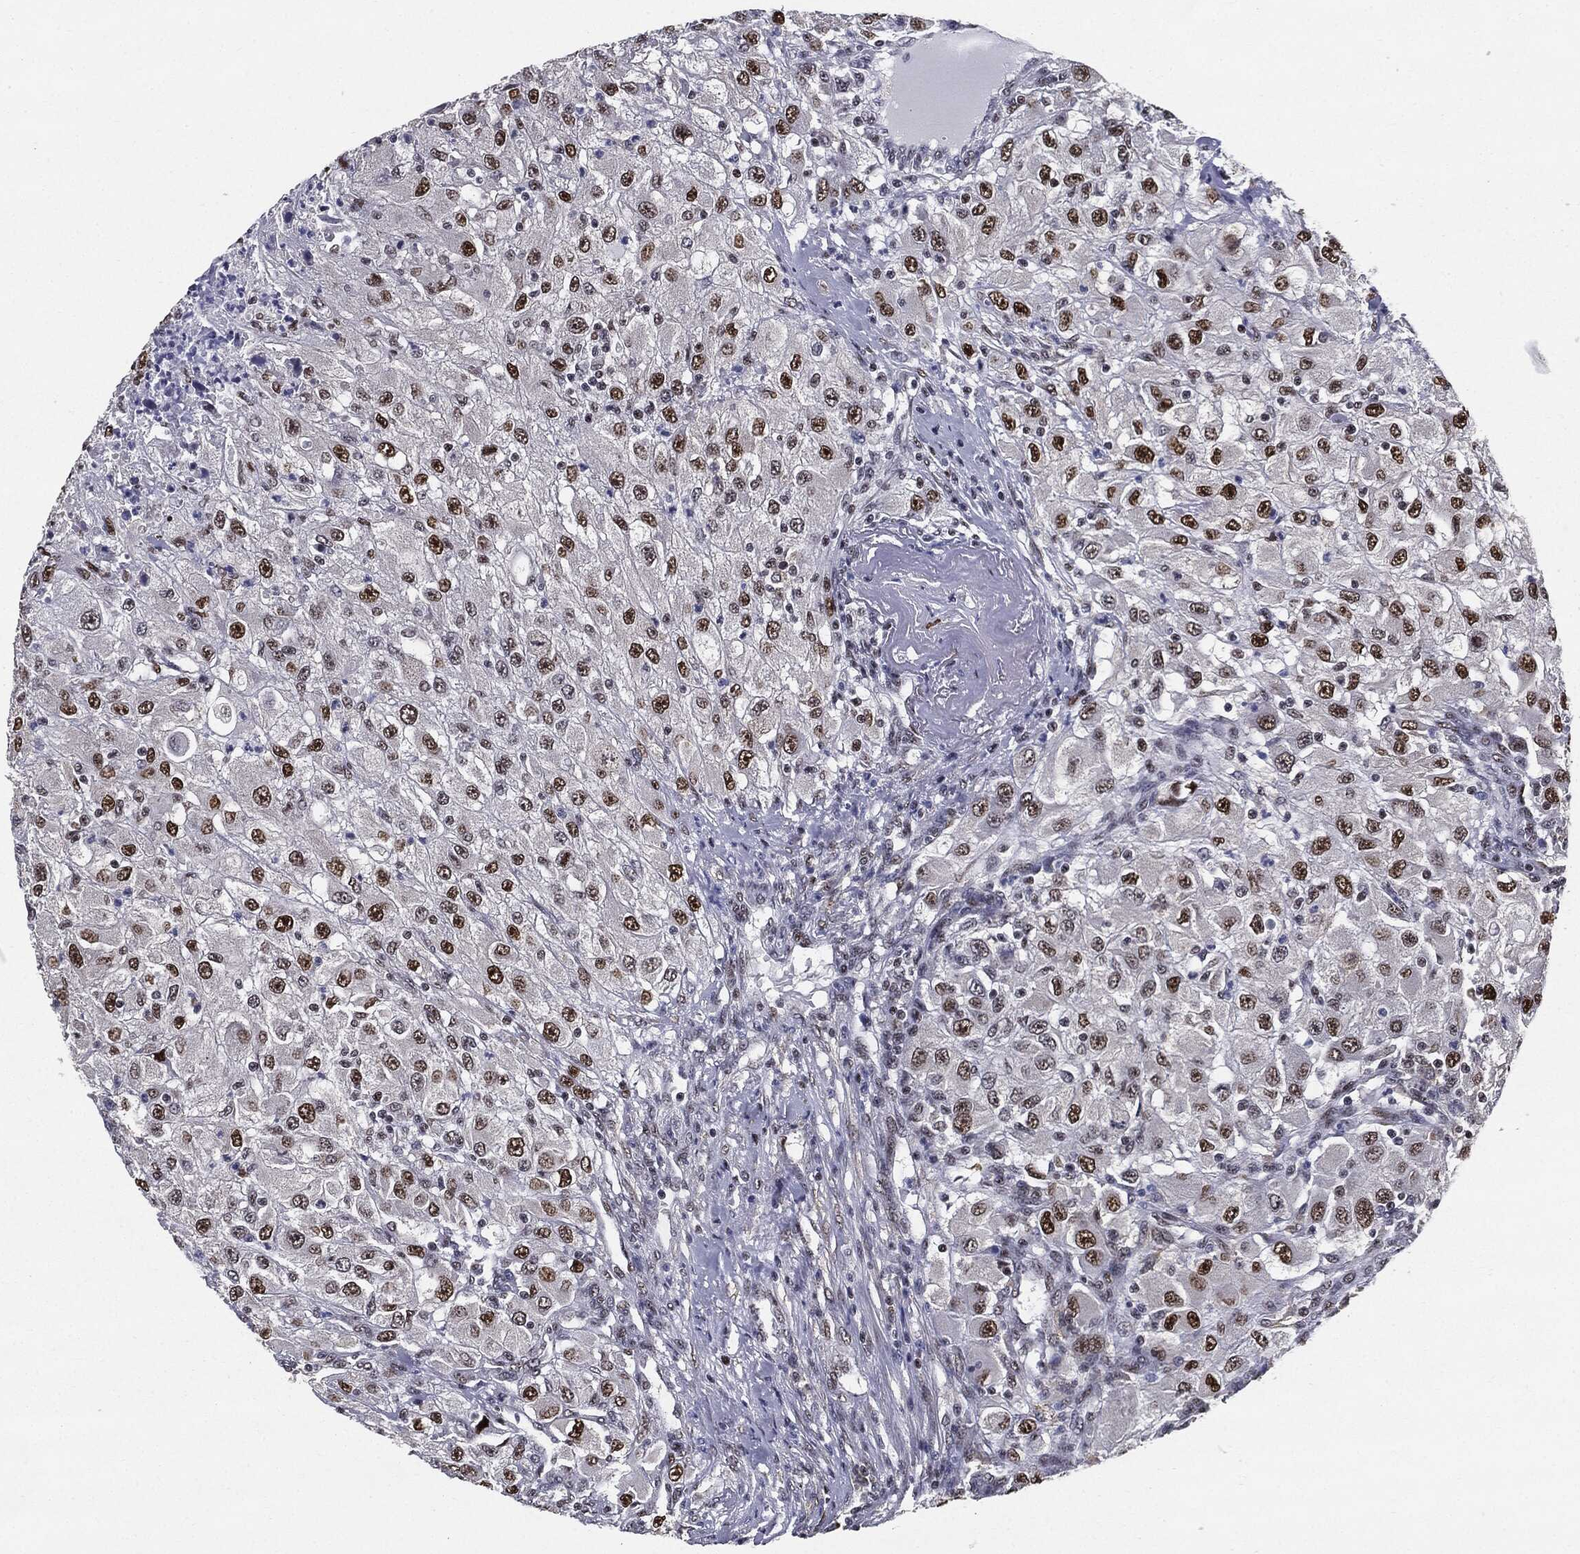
{"staining": {"intensity": "strong", "quantity": "25%-75%", "location": "nuclear"}, "tissue": "renal cancer", "cell_type": "Tumor cells", "image_type": "cancer", "snomed": [{"axis": "morphology", "description": "Adenocarcinoma, NOS"}, {"axis": "topography", "description": "Kidney"}], "caption": "High-power microscopy captured an immunohistochemistry image of renal cancer, revealing strong nuclear expression in approximately 25%-75% of tumor cells.", "gene": "JUN", "patient": {"sex": "female", "age": 67}}